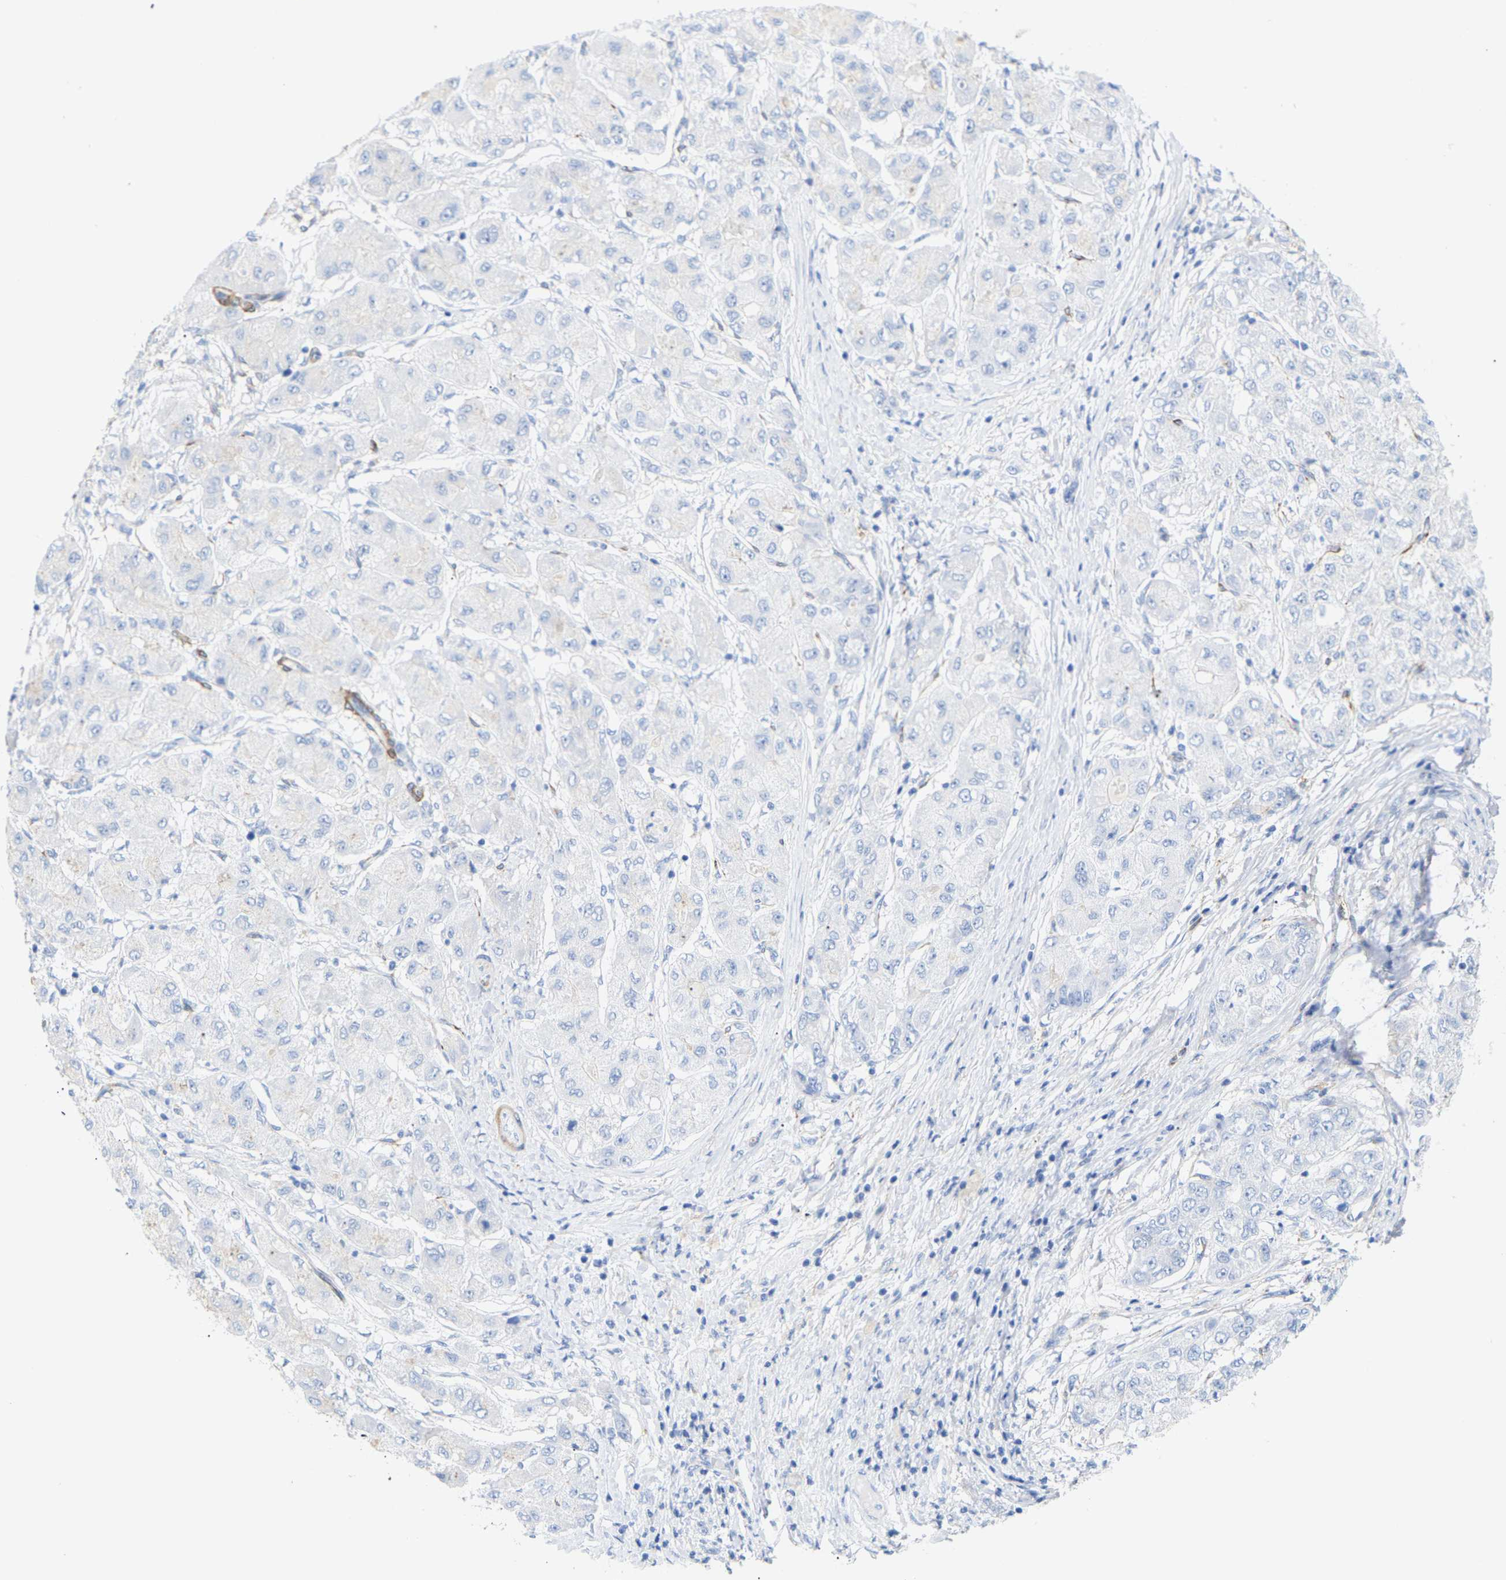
{"staining": {"intensity": "negative", "quantity": "none", "location": "none"}, "tissue": "liver cancer", "cell_type": "Tumor cells", "image_type": "cancer", "snomed": [{"axis": "morphology", "description": "Carcinoma, Hepatocellular, NOS"}, {"axis": "topography", "description": "Liver"}], "caption": "Liver hepatocellular carcinoma stained for a protein using immunohistochemistry (IHC) exhibits no positivity tumor cells.", "gene": "AMPH", "patient": {"sex": "male", "age": 80}}